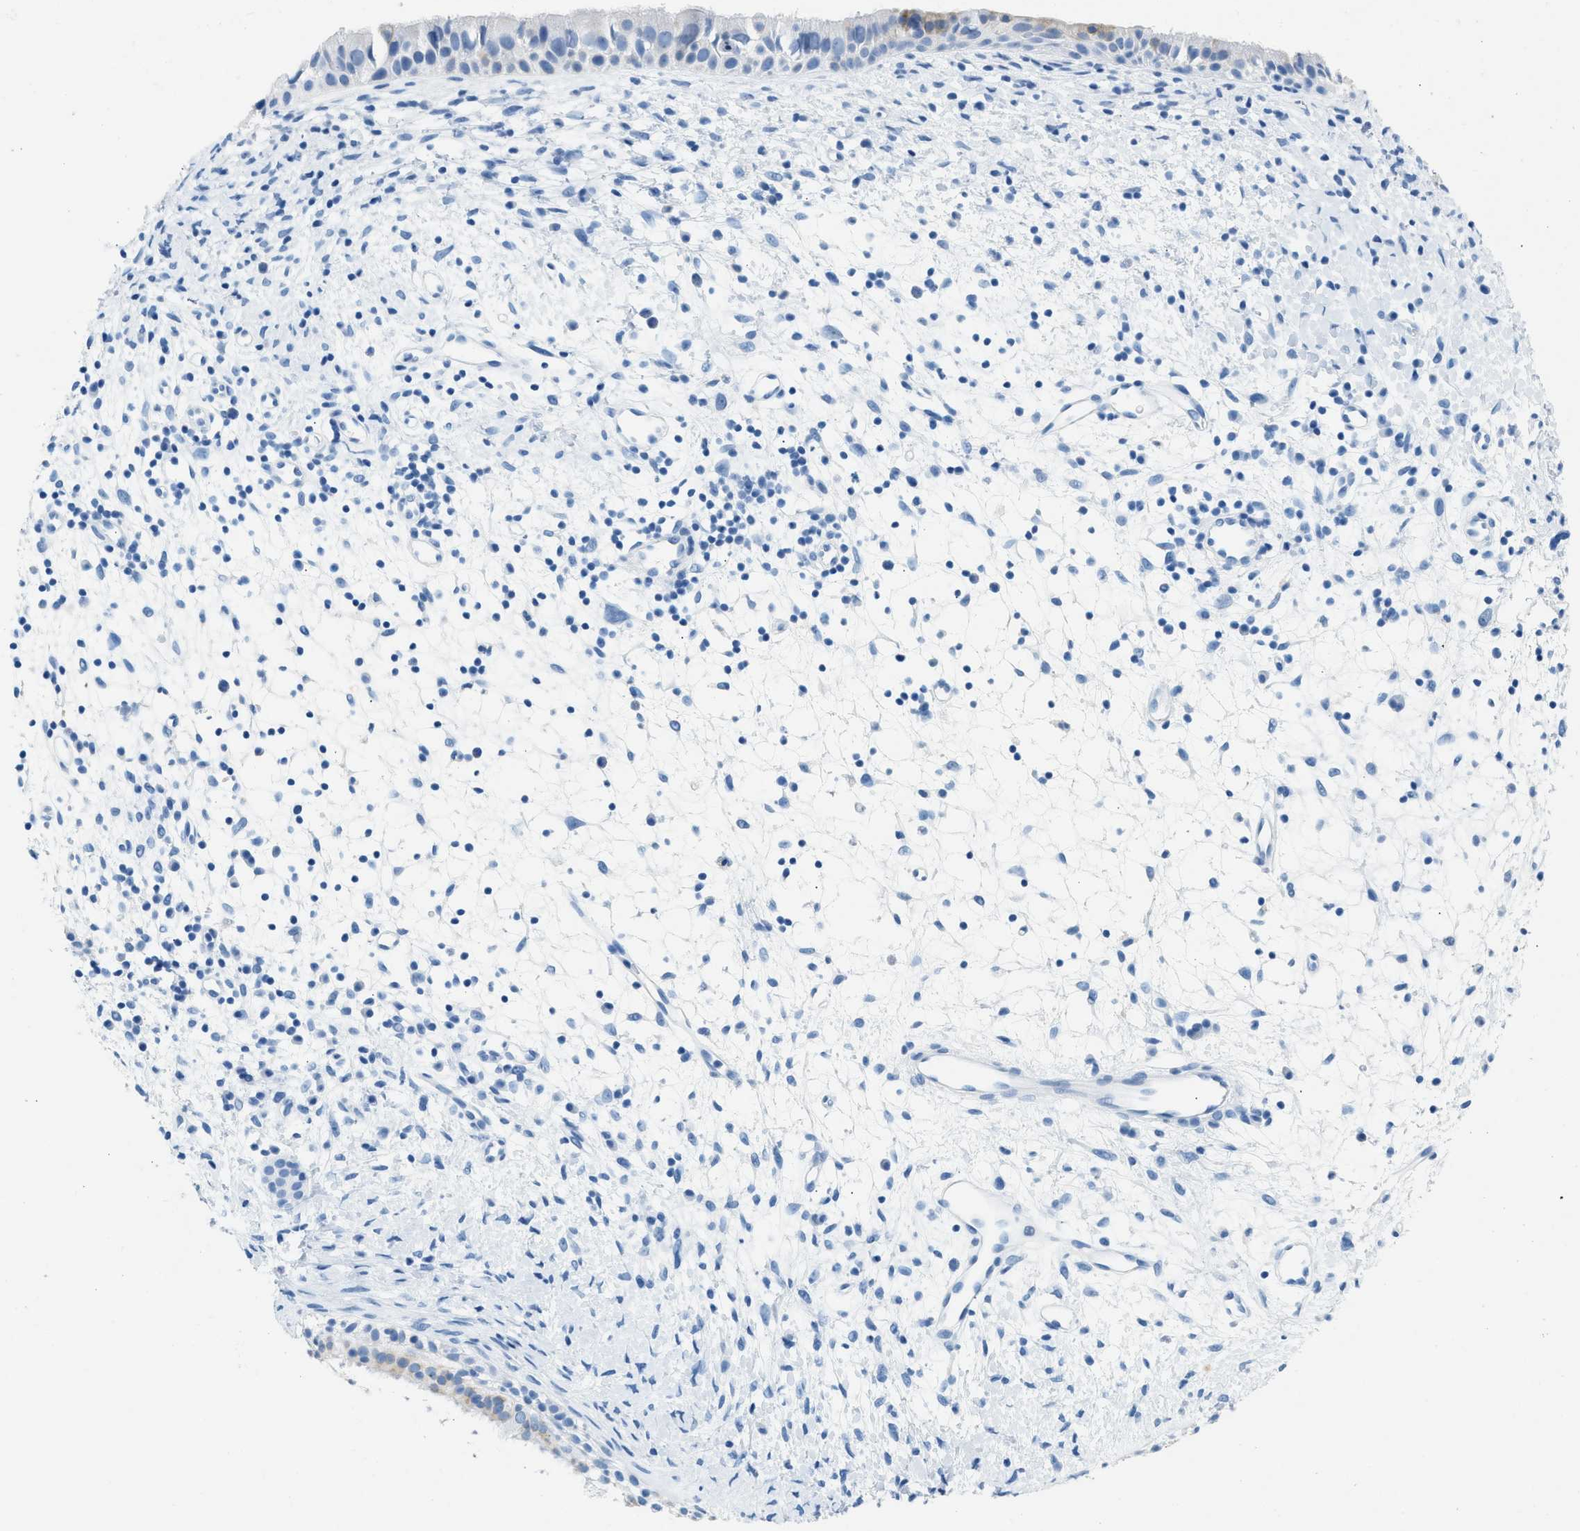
{"staining": {"intensity": "negative", "quantity": "none", "location": "none"}, "tissue": "nasopharynx", "cell_type": "Respiratory epithelial cells", "image_type": "normal", "snomed": [{"axis": "morphology", "description": "Normal tissue, NOS"}, {"axis": "topography", "description": "Nasopharynx"}], "caption": "This histopathology image is of normal nasopharynx stained with IHC to label a protein in brown with the nuclei are counter-stained blue. There is no positivity in respiratory epithelial cells. Nuclei are stained in blue.", "gene": "HHATL", "patient": {"sex": "male", "age": 22}}